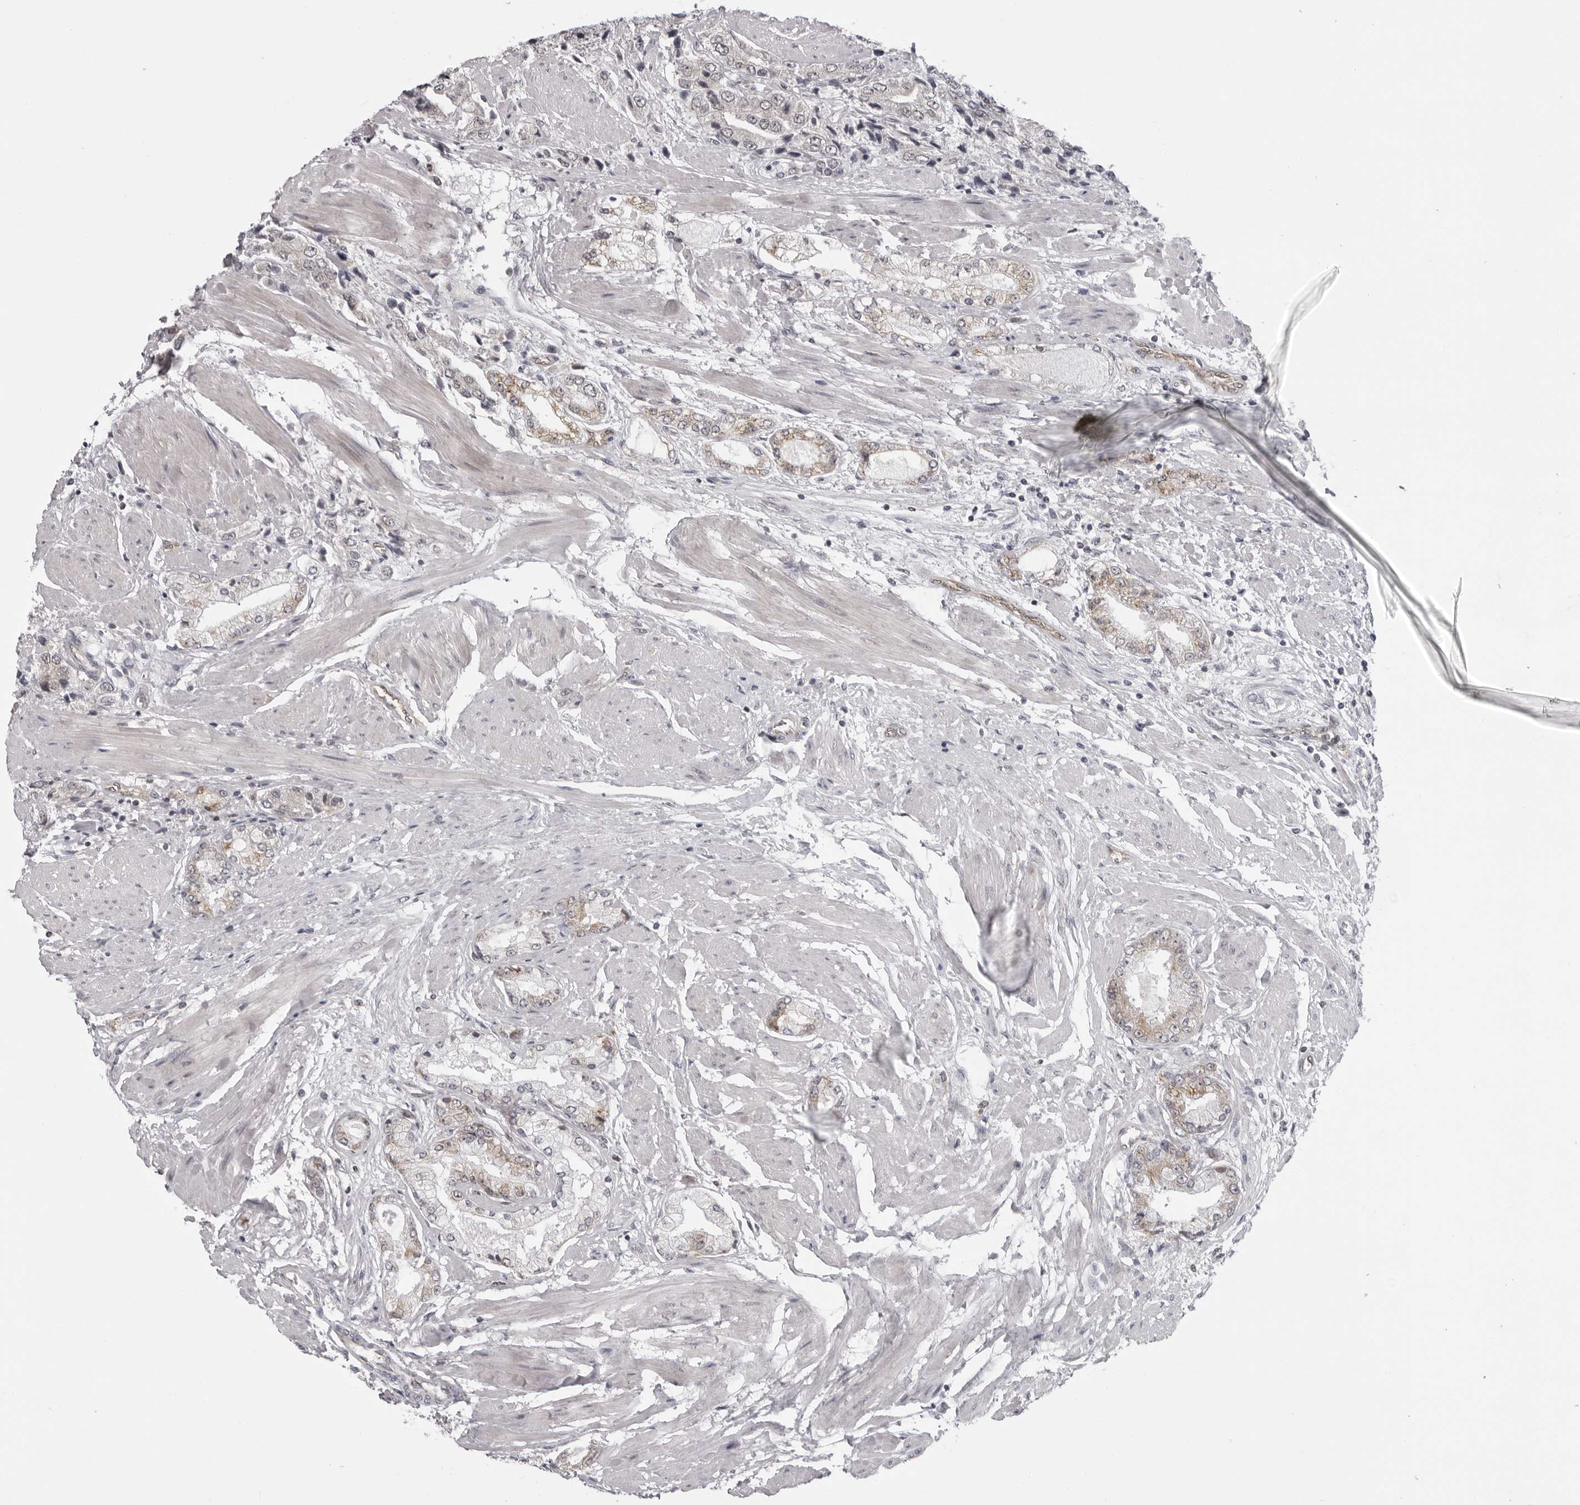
{"staining": {"intensity": "weak", "quantity": "25%-75%", "location": "cytoplasmic/membranous"}, "tissue": "prostate cancer", "cell_type": "Tumor cells", "image_type": "cancer", "snomed": [{"axis": "morphology", "description": "Adenocarcinoma, High grade"}, {"axis": "topography", "description": "Prostate"}], "caption": "Immunohistochemical staining of human prostate high-grade adenocarcinoma displays low levels of weak cytoplasmic/membranous protein positivity in approximately 25%-75% of tumor cells. Immunohistochemistry (ihc) stains the protein in brown and the nuclei are stained blue.", "gene": "MAPK12", "patient": {"sex": "male", "age": 50}}